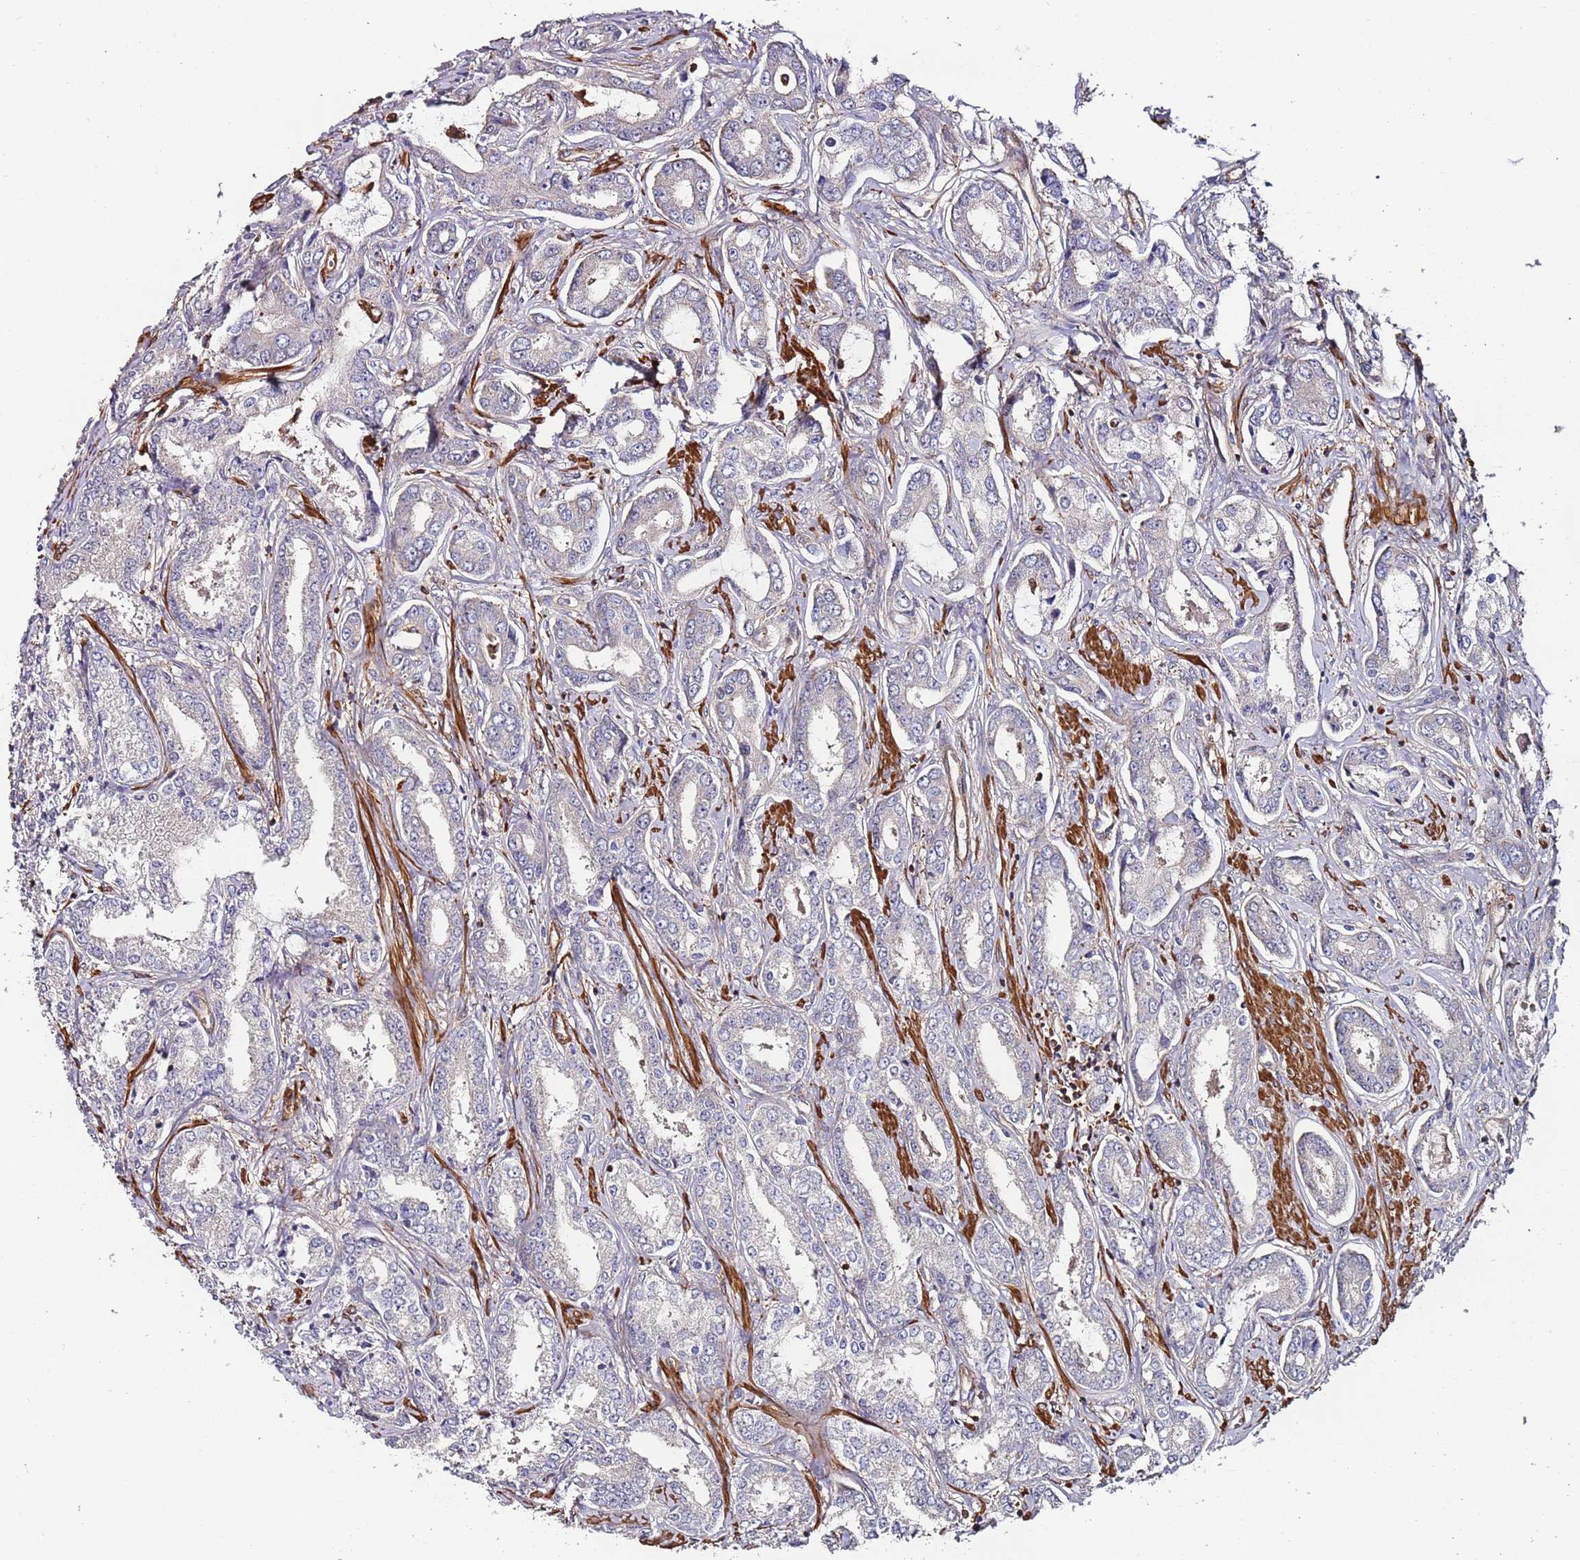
{"staining": {"intensity": "negative", "quantity": "none", "location": "none"}, "tissue": "prostate cancer", "cell_type": "Tumor cells", "image_type": "cancer", "snomed": [{"axis": "morphology", "description": "Adenocarcinoma, Low grade"}, {"axis": "topography", "description": "Prostate"}], "caption": "High power microscopy photomicrograph of an IHC micrograph of prostate low-grade adenocarcinoma, revealing no significant positivity in tumor cells. (DAB immunohistochemistry visualized using brightfield microscopy, high magnification).", "gene": "CYP2U1", "patient": {"sex": "male", "age": 68}}